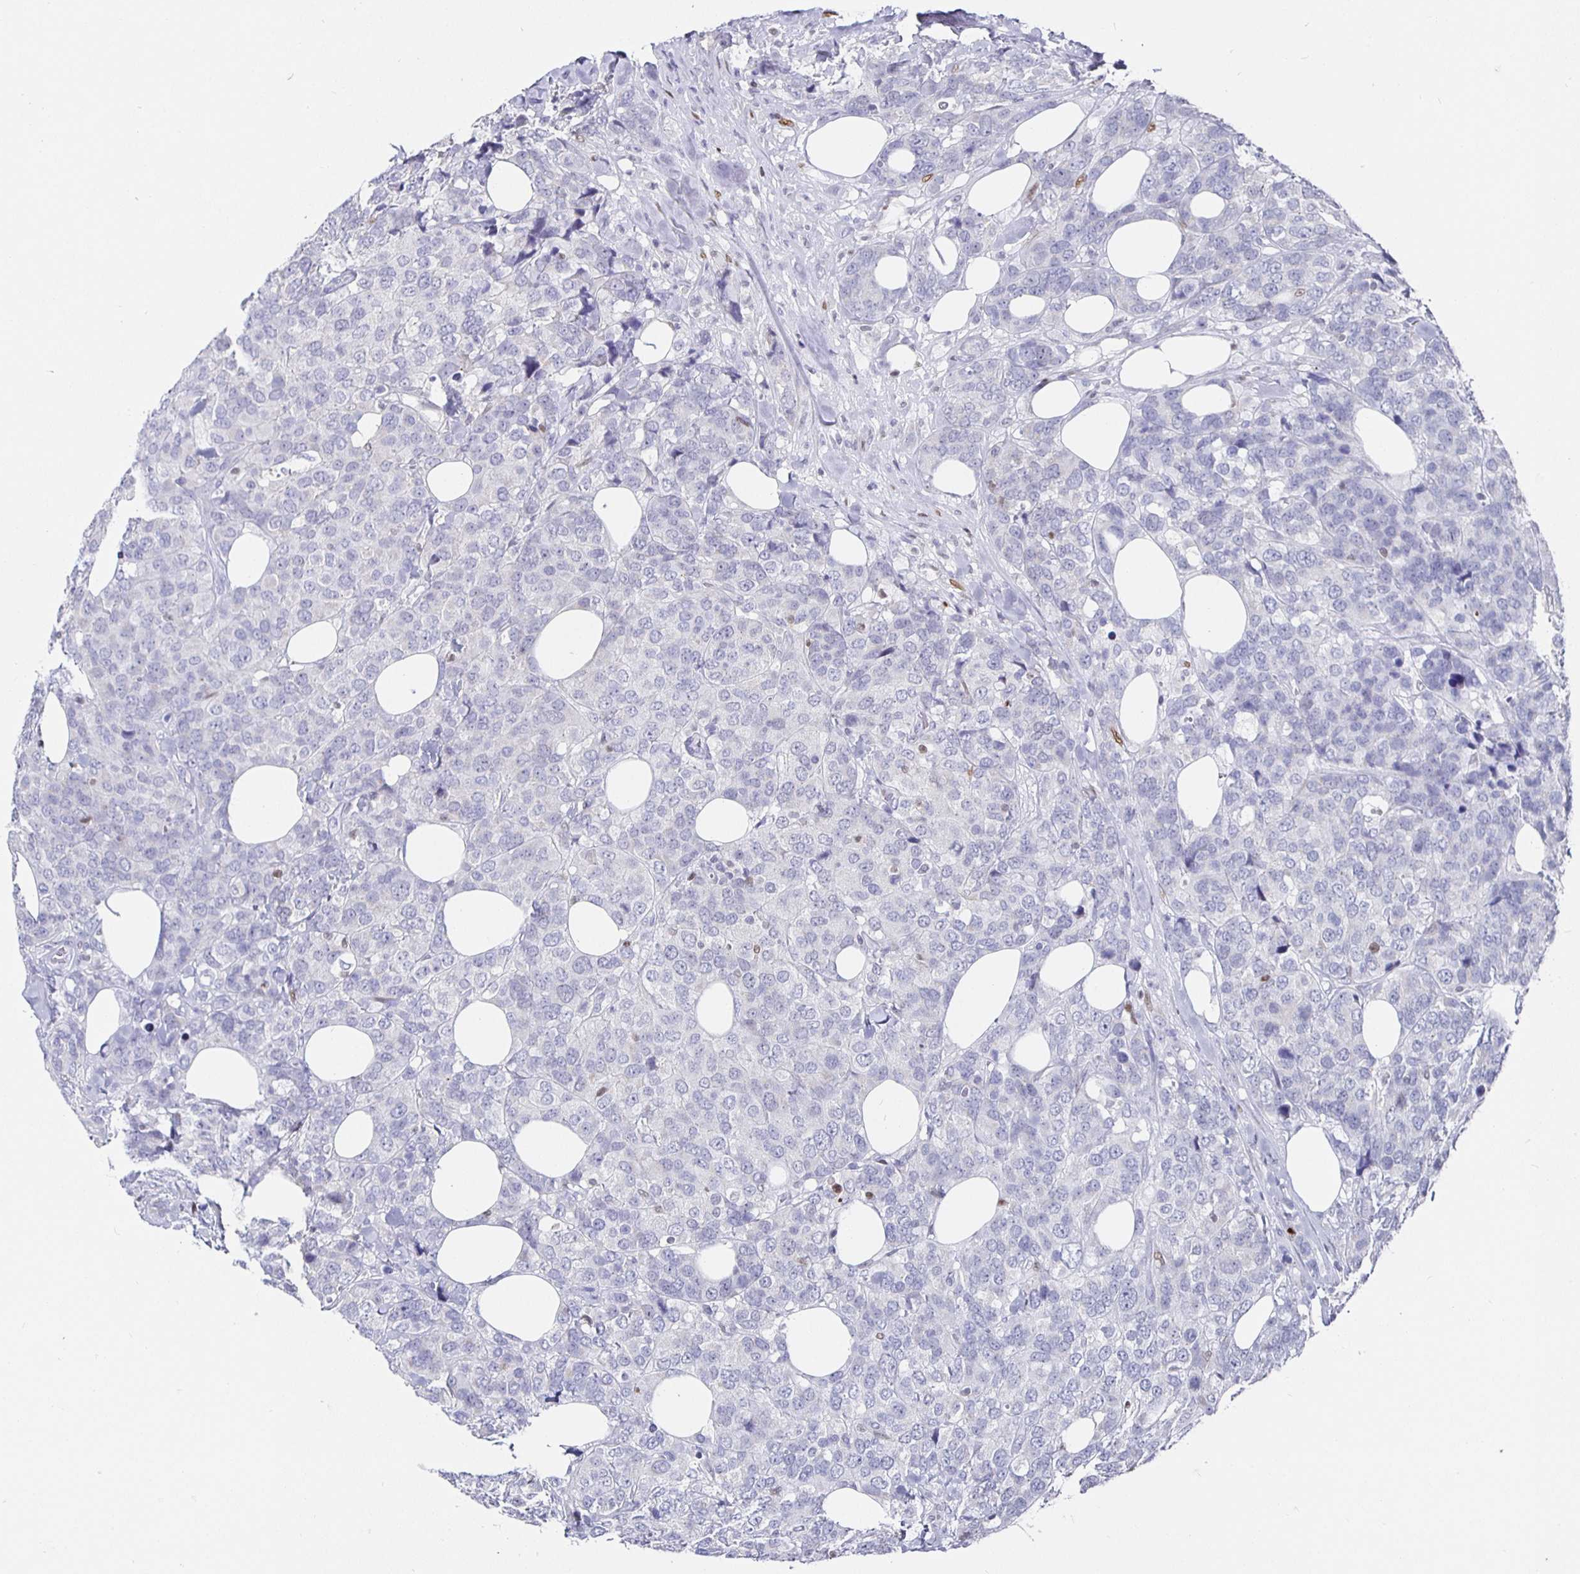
{"staining": {"intensity": "negative", "quantity": "none", "location": "none"}, "tissue": "breast cancer", "cell_type": "Tumor cells", "image_type": "cancer", "snomed": [{"axis": "morphology", "description": "Lobular carcinoma"}, {"axis": "topography", "description": "Breast"}], "caption": "Immunohistochemical staining of human lobular carcinoma (breast) reveals no significant positivity in tumor cells. (DAB (3,3'-diaminobenzidine) immunohistochemistry (IHC), high magnification).", "gene": "RUNX2", "patient": {"sex": "female", "age": 59}}